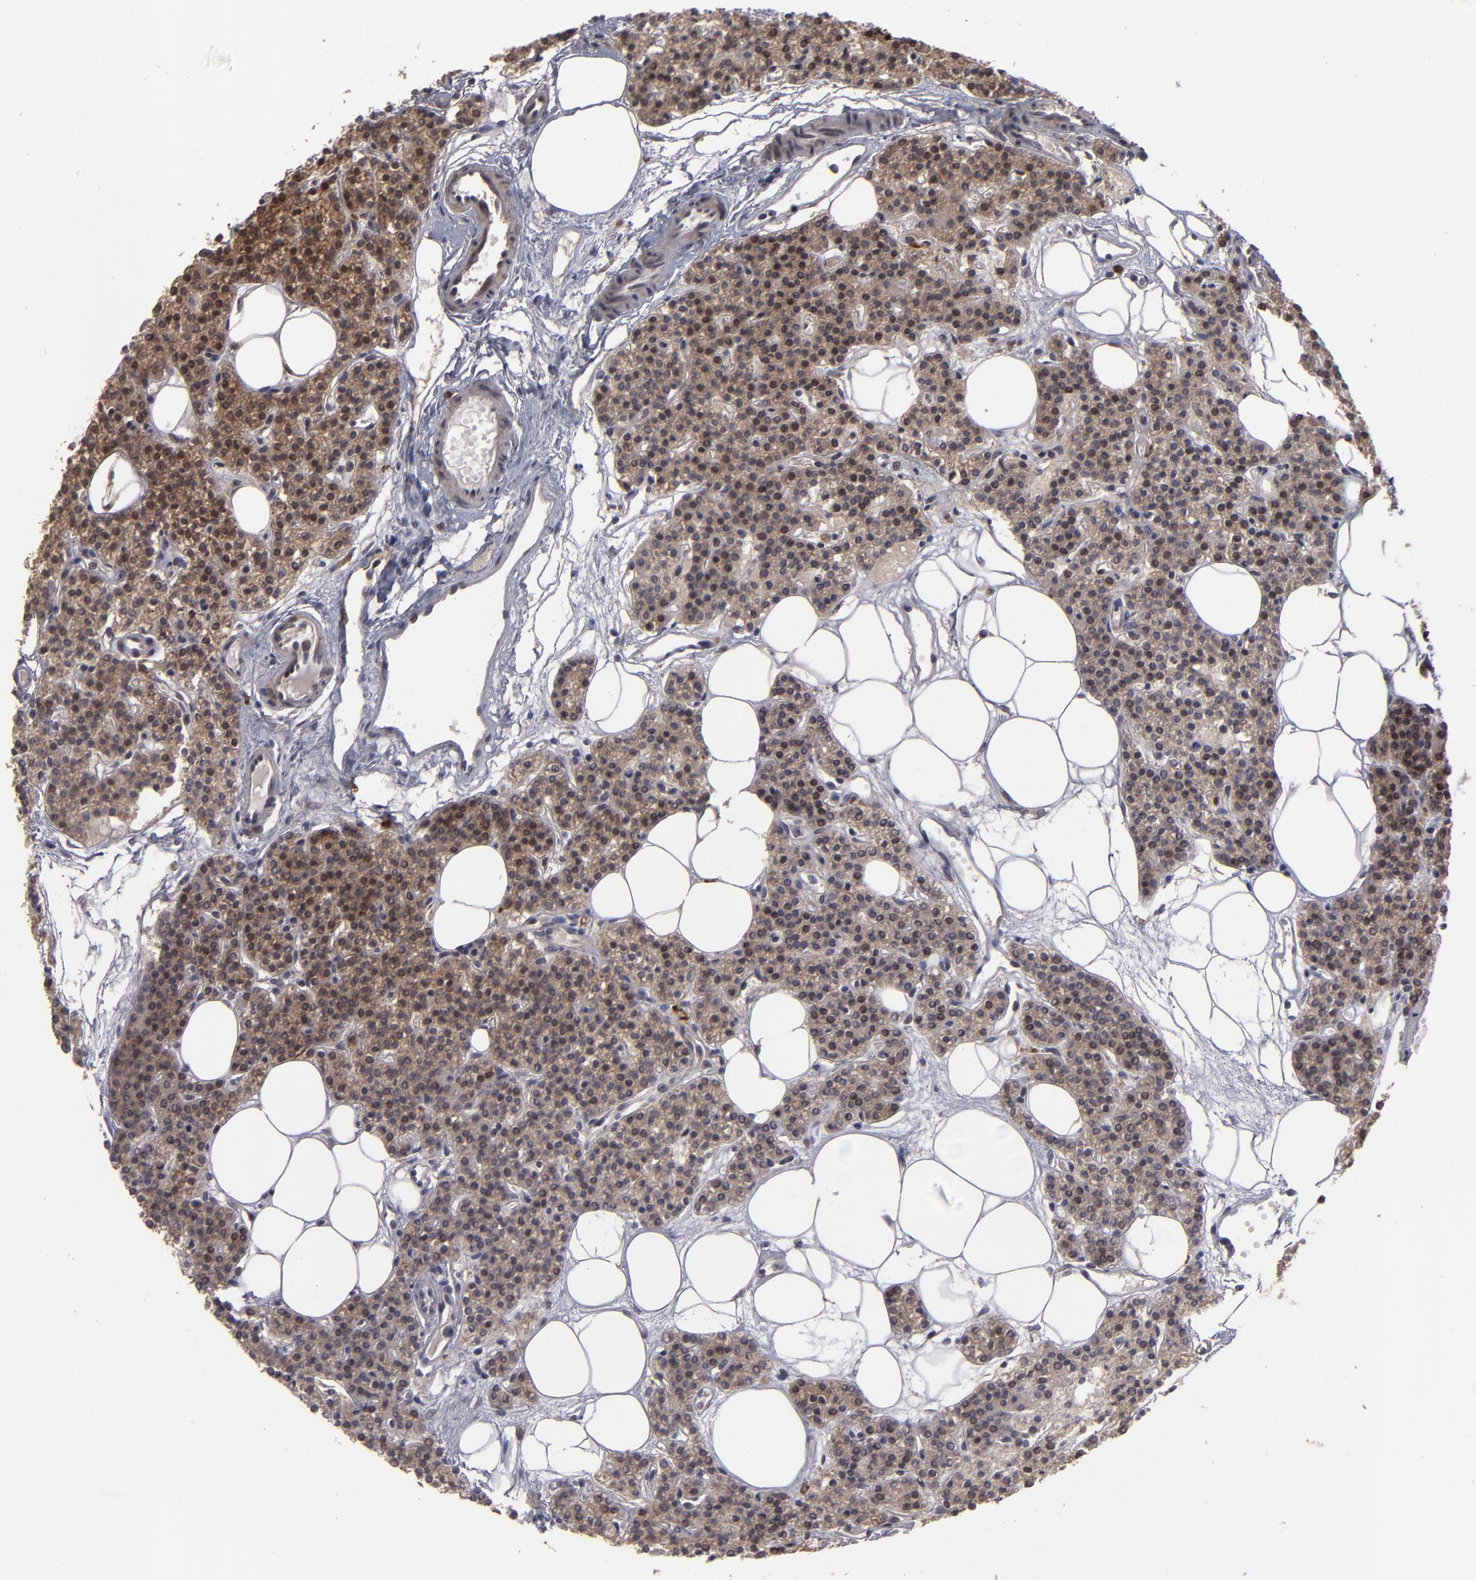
{"staining": {"intensity": "weak", "quantity": ">75%", "location": "cytoplasmic/membranous,nuclear"}, "tissue": "parathyroid gland", "cell_type": "Glandular cells", "image_type": "normal", "snomed": [{"axis": "morphology", "description": "Normal tissue, NOS"}, {"axis": "topography", "description": "Parathyroid gland"}], "caption": "This micrograph reveals immunohistochemistry (IHC) staining of benign parathyroid gland, with low weak cytoplasmic/membranous,nuclear positivity in about >75% of glandular cells.", "gene": "SND1", "patient": {"sex": "male", "age": 24}}